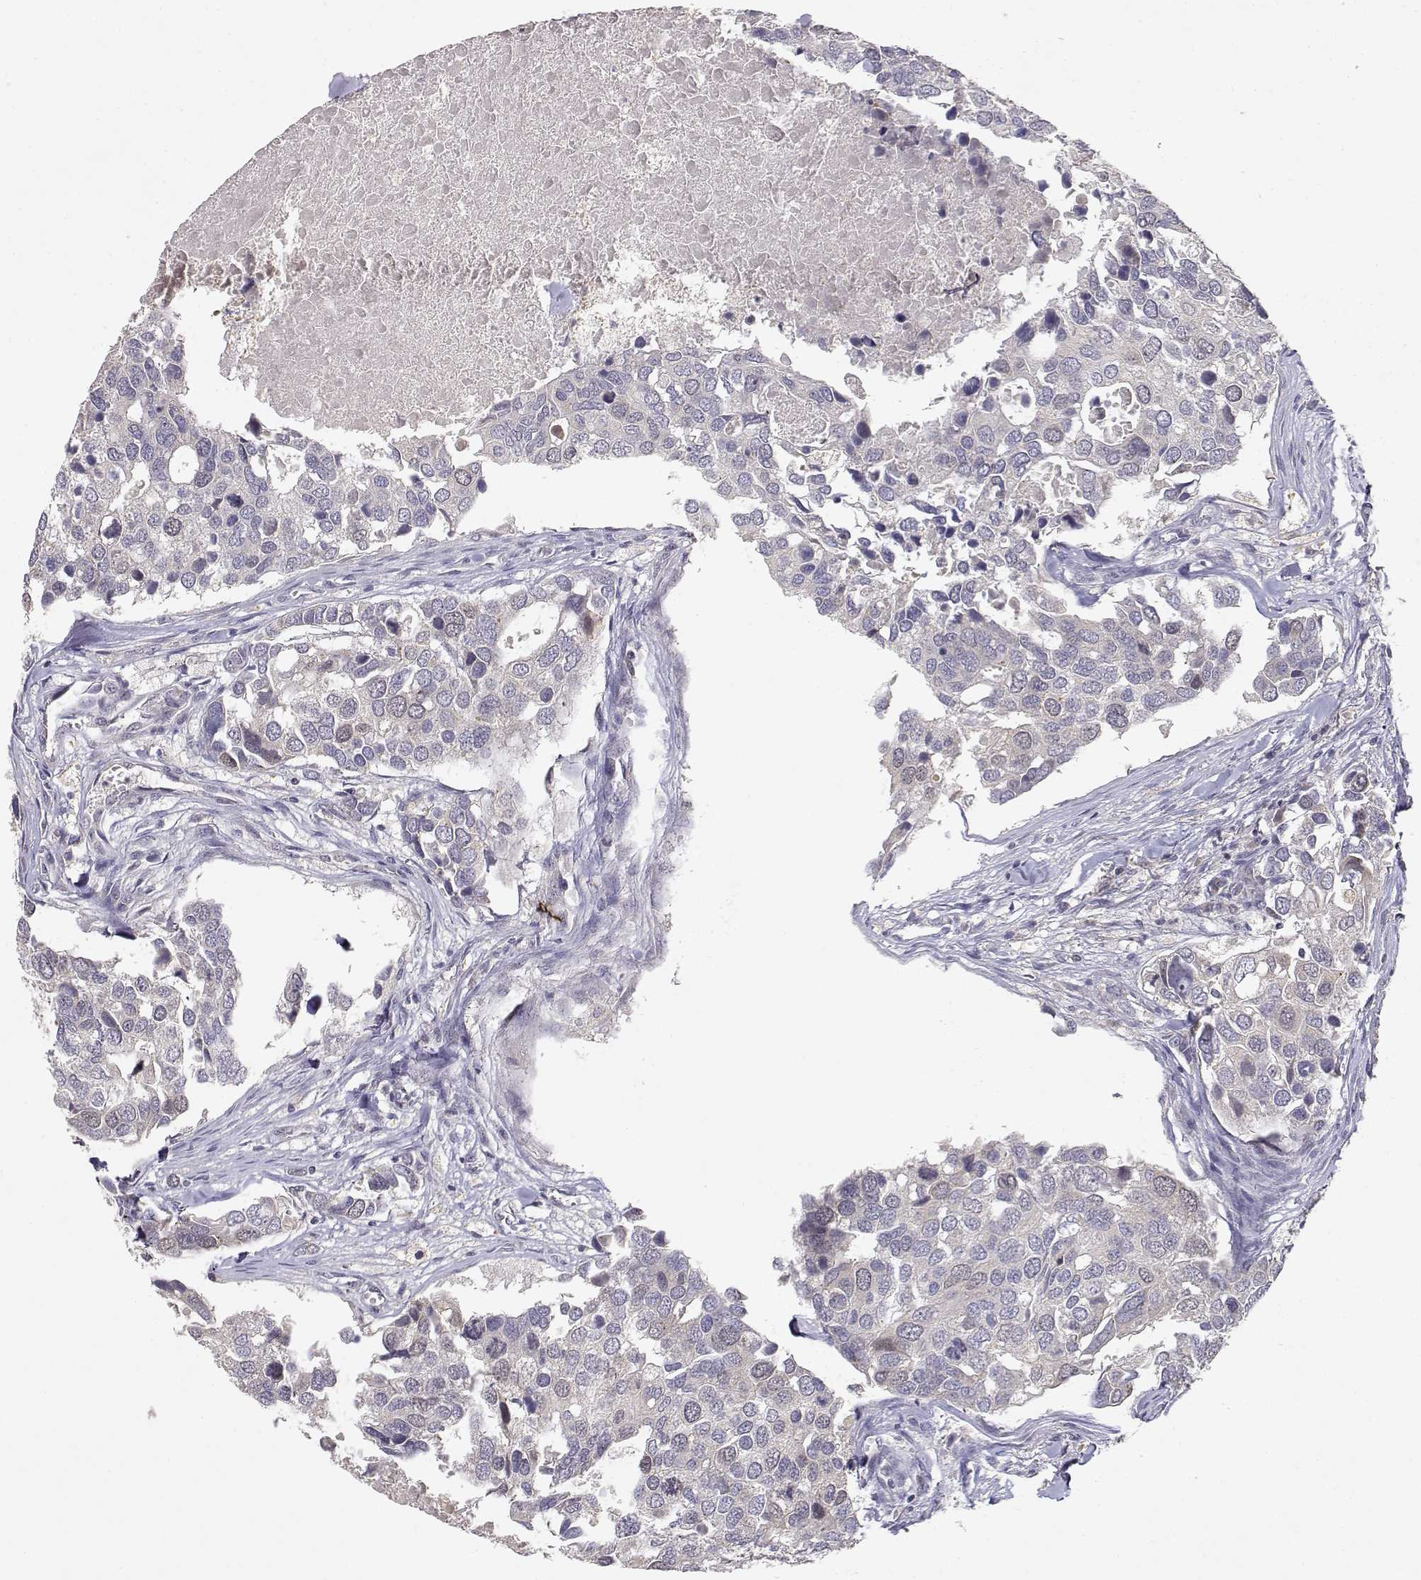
{"staining": {"intensity": "negative", "quantity": "none", "location": "none"}, "tissue": "breast cancer", "cell_type": "Tumor cells", "image_type": "cancer", "snomed": [{"axis": "morphology", "description": "Duct carcinoma"}, {"axis": "topography", "description": "Breast"}], "caption": "This is an immunohistochemistry image of infiltrating ductal carcinoma (breast). There is no expression in tumor cells.", "gene": "RAD51", "patient": {"sex": "female", "age": 83}}